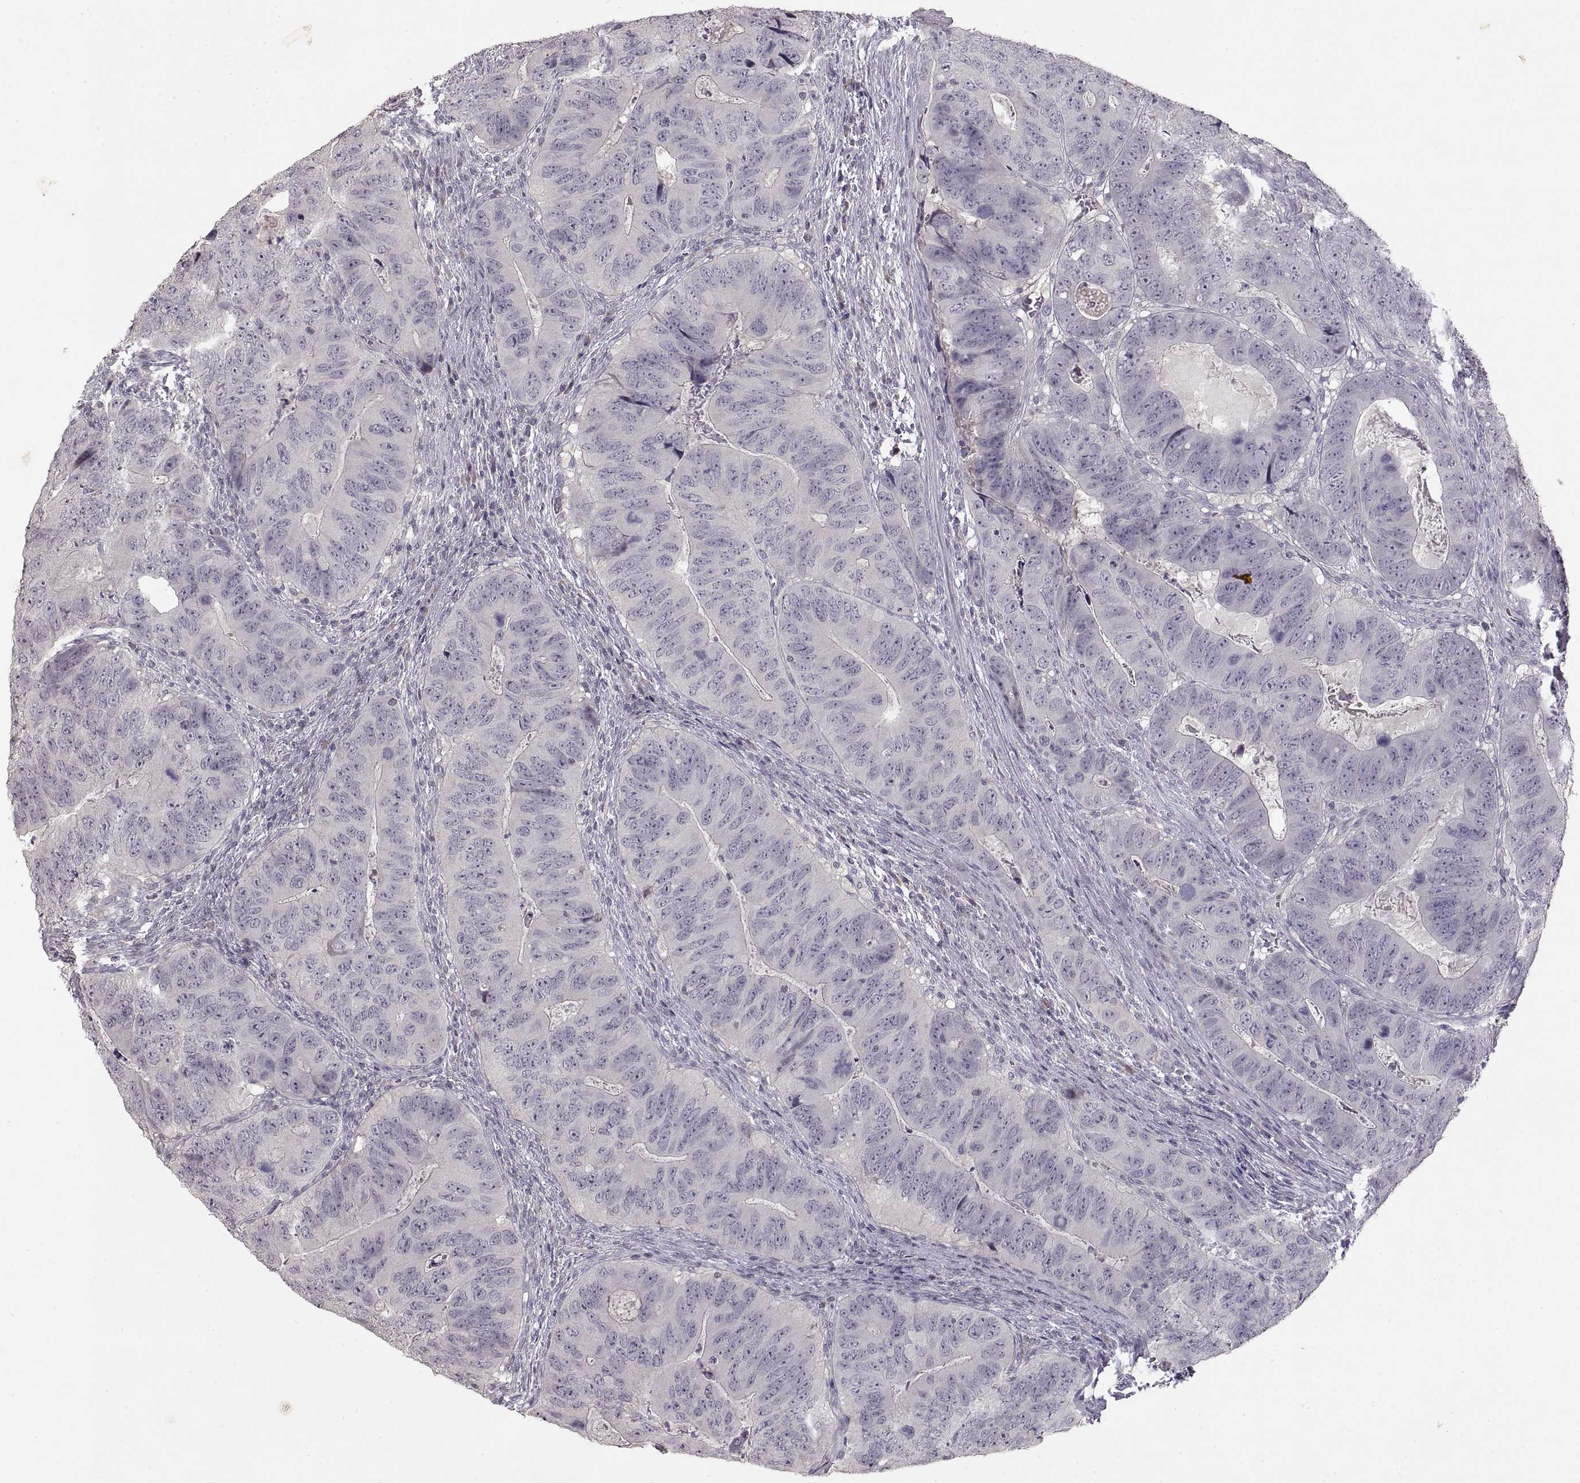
{"staining": {"intensity": "negative", "quantity": "none", "location": "none"}, "tissue": "colorectal cancer", "cell_type": "Tumor cells", "image_type": "cancer", "snomed": [{"axis": "morphology", "description": "Adenocarcinoma, NOS"}, {"axis": "topography", "description": "Colon"}], "caption": "High power microscopy photomicrograph of an immunohistochemistry micrograph of colorectal adenocarcinoma, revealing no significant staining in tumor cells.", "gene": "ADAM11", "patient": {"sex": "male", "age": 79}}